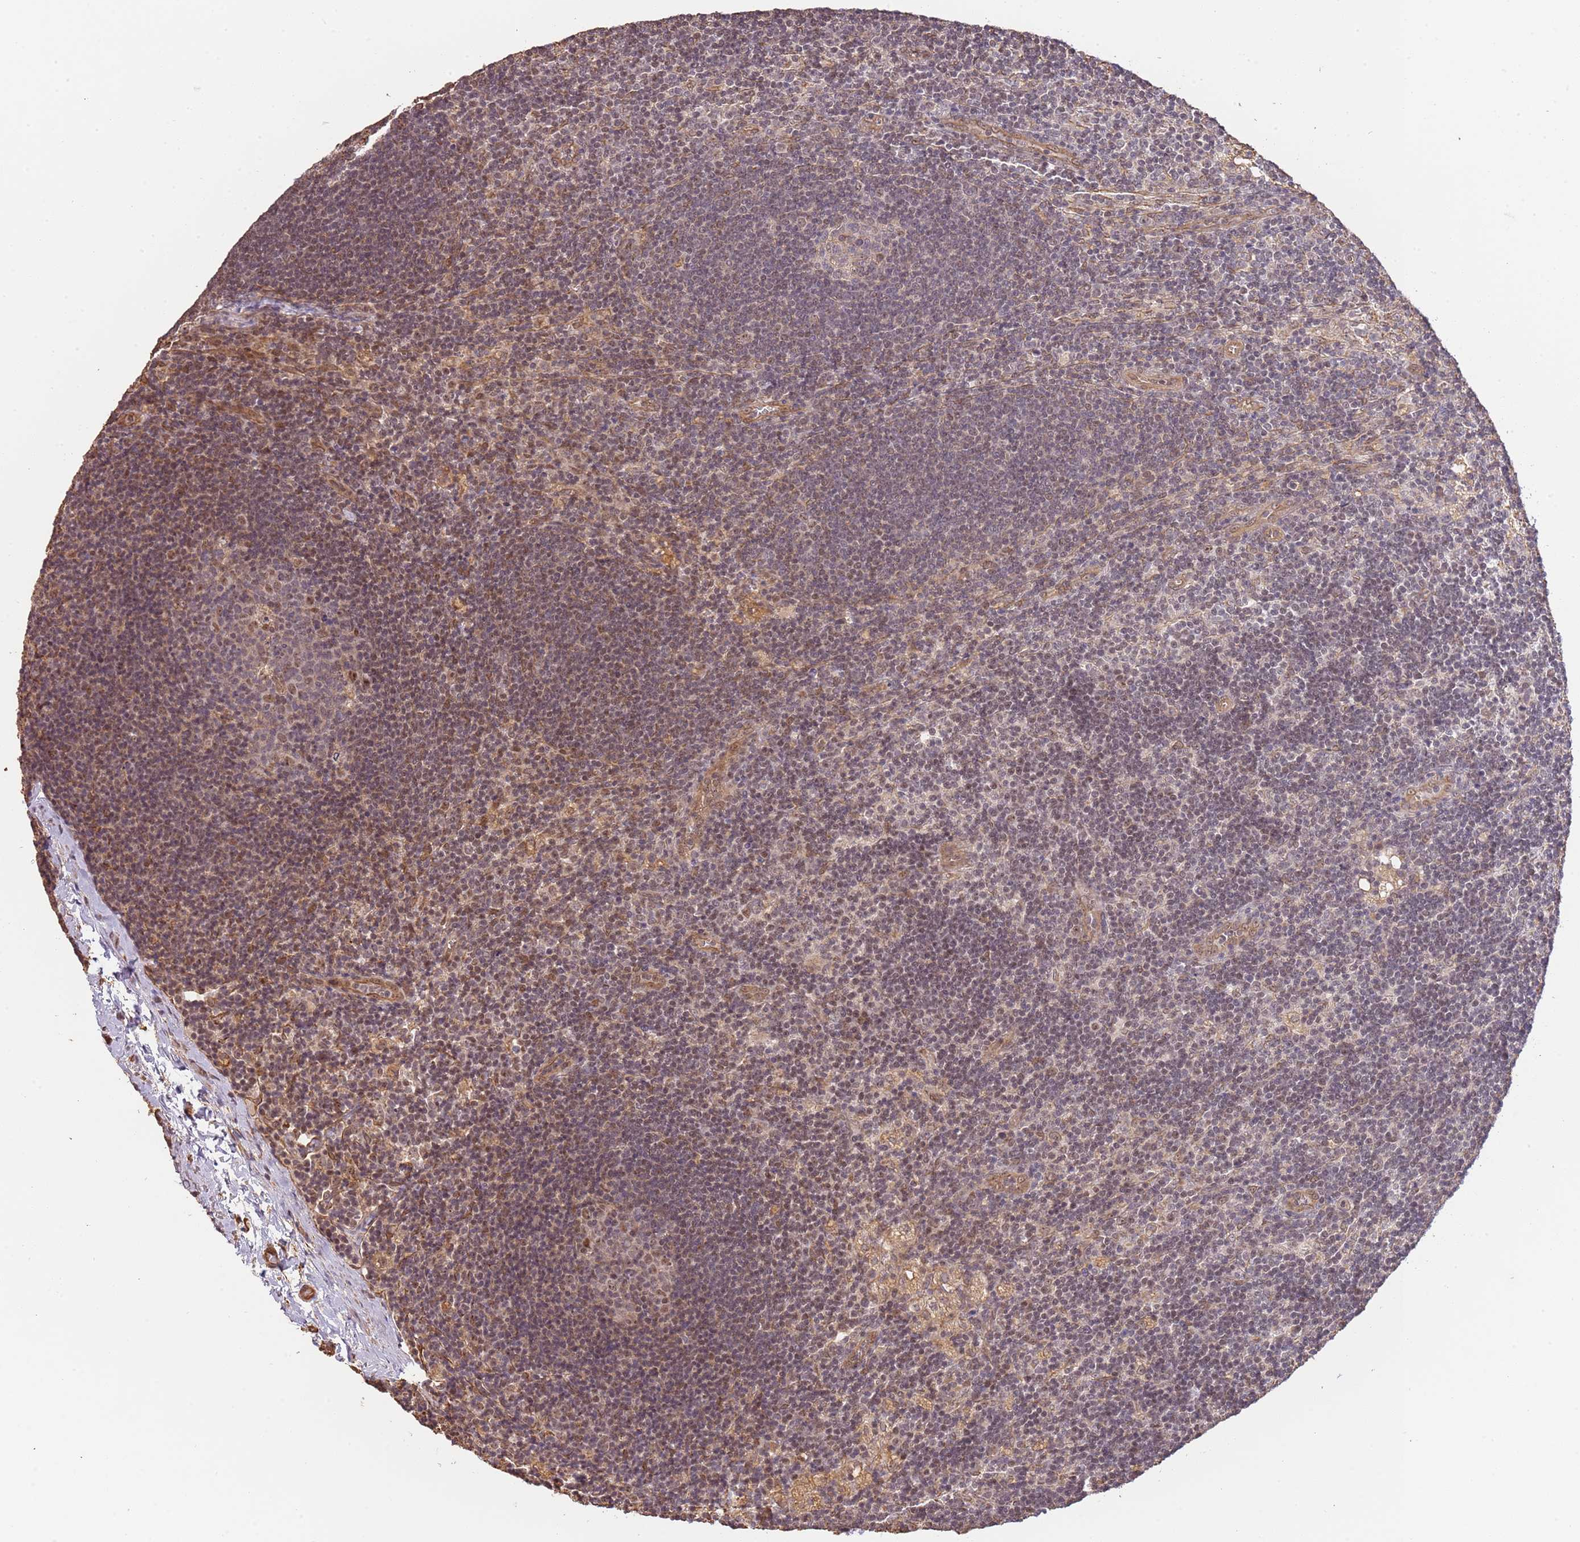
{"staining": {"intensity": "weak", "quantity": "25%-75%", "location": "nuclear"}, "tissue": "lymph node", "cell_type": "Germinal center cells", "image_type": "normal", "snomed": [{"axis": "morphology", "description": "Normal tissue, NOS"}, {"axis": "topography", "description": "Lymph node"}], "caption": "Brown immunohistochemical staining in unremarkable lymph node exhibits weak nuclear staining in approximately 25%-75% of germinal center cells. Using DAB (3,3'-diaminobenzidine) (brown) and hematoxylin (blue) stains, captured at high magnification using brightfield microscopy.", "gene": "SURF2", "patient": {"sex": "male", "age": 24}}